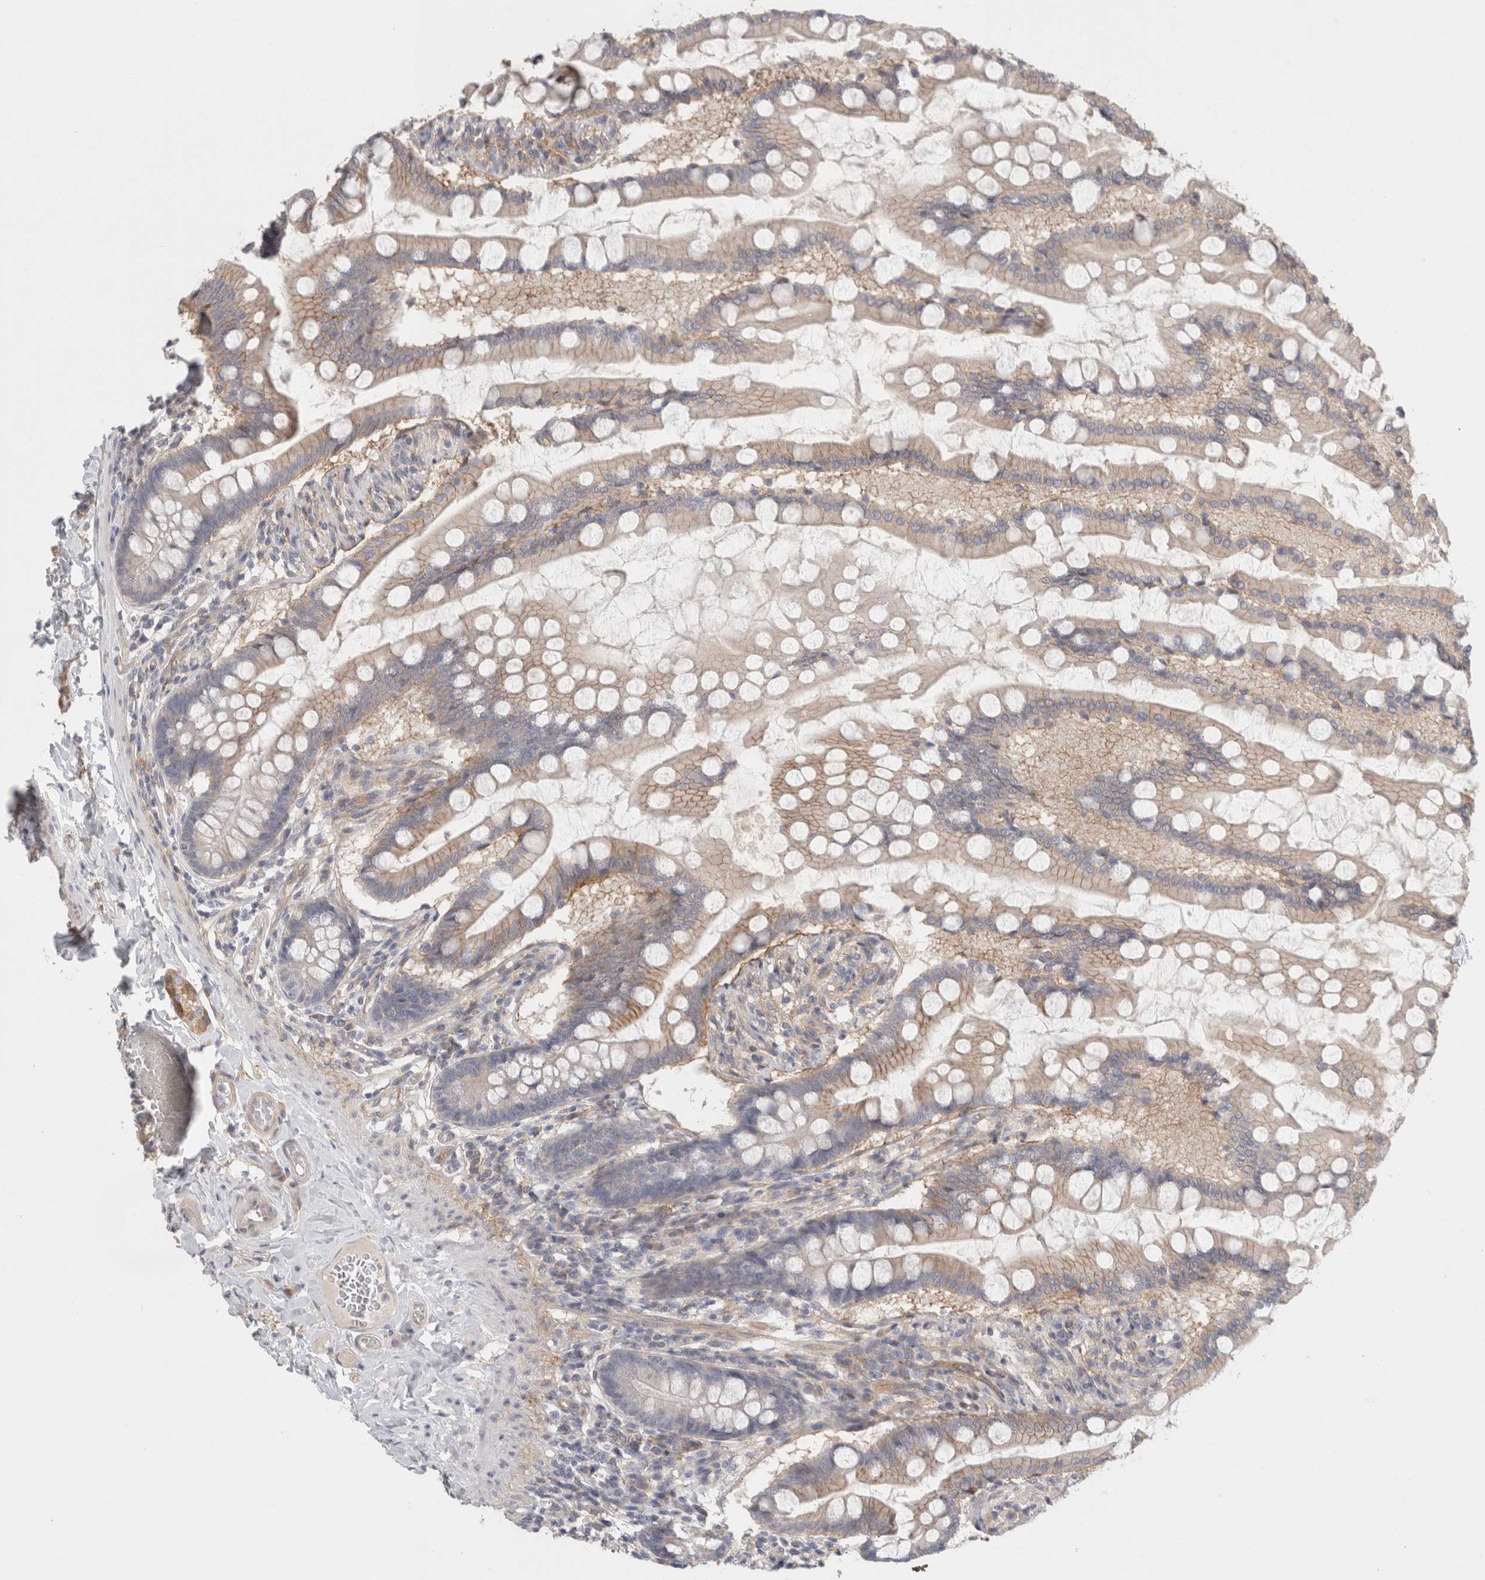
{"staining": {"intensity": "weak", "quantity": "<25%", "location": "cytoplasmic/membranous"}, "tissue": "small intestine", "cell_type": "Glandular cells", "image_type": "normal", "snomed": [{"axis": "morphology", "description": "Normal tissue, NOS"}, {"axis": "topography", "description": "Small intestine"}], "caption": "Immunohistochemistry (IHC) image of normal small intestine stained for a protein (brown), which demonstrates no expression in glandular cells.", "gene": "RASAL2", "patient": {"sex": "male", "age": 41}}